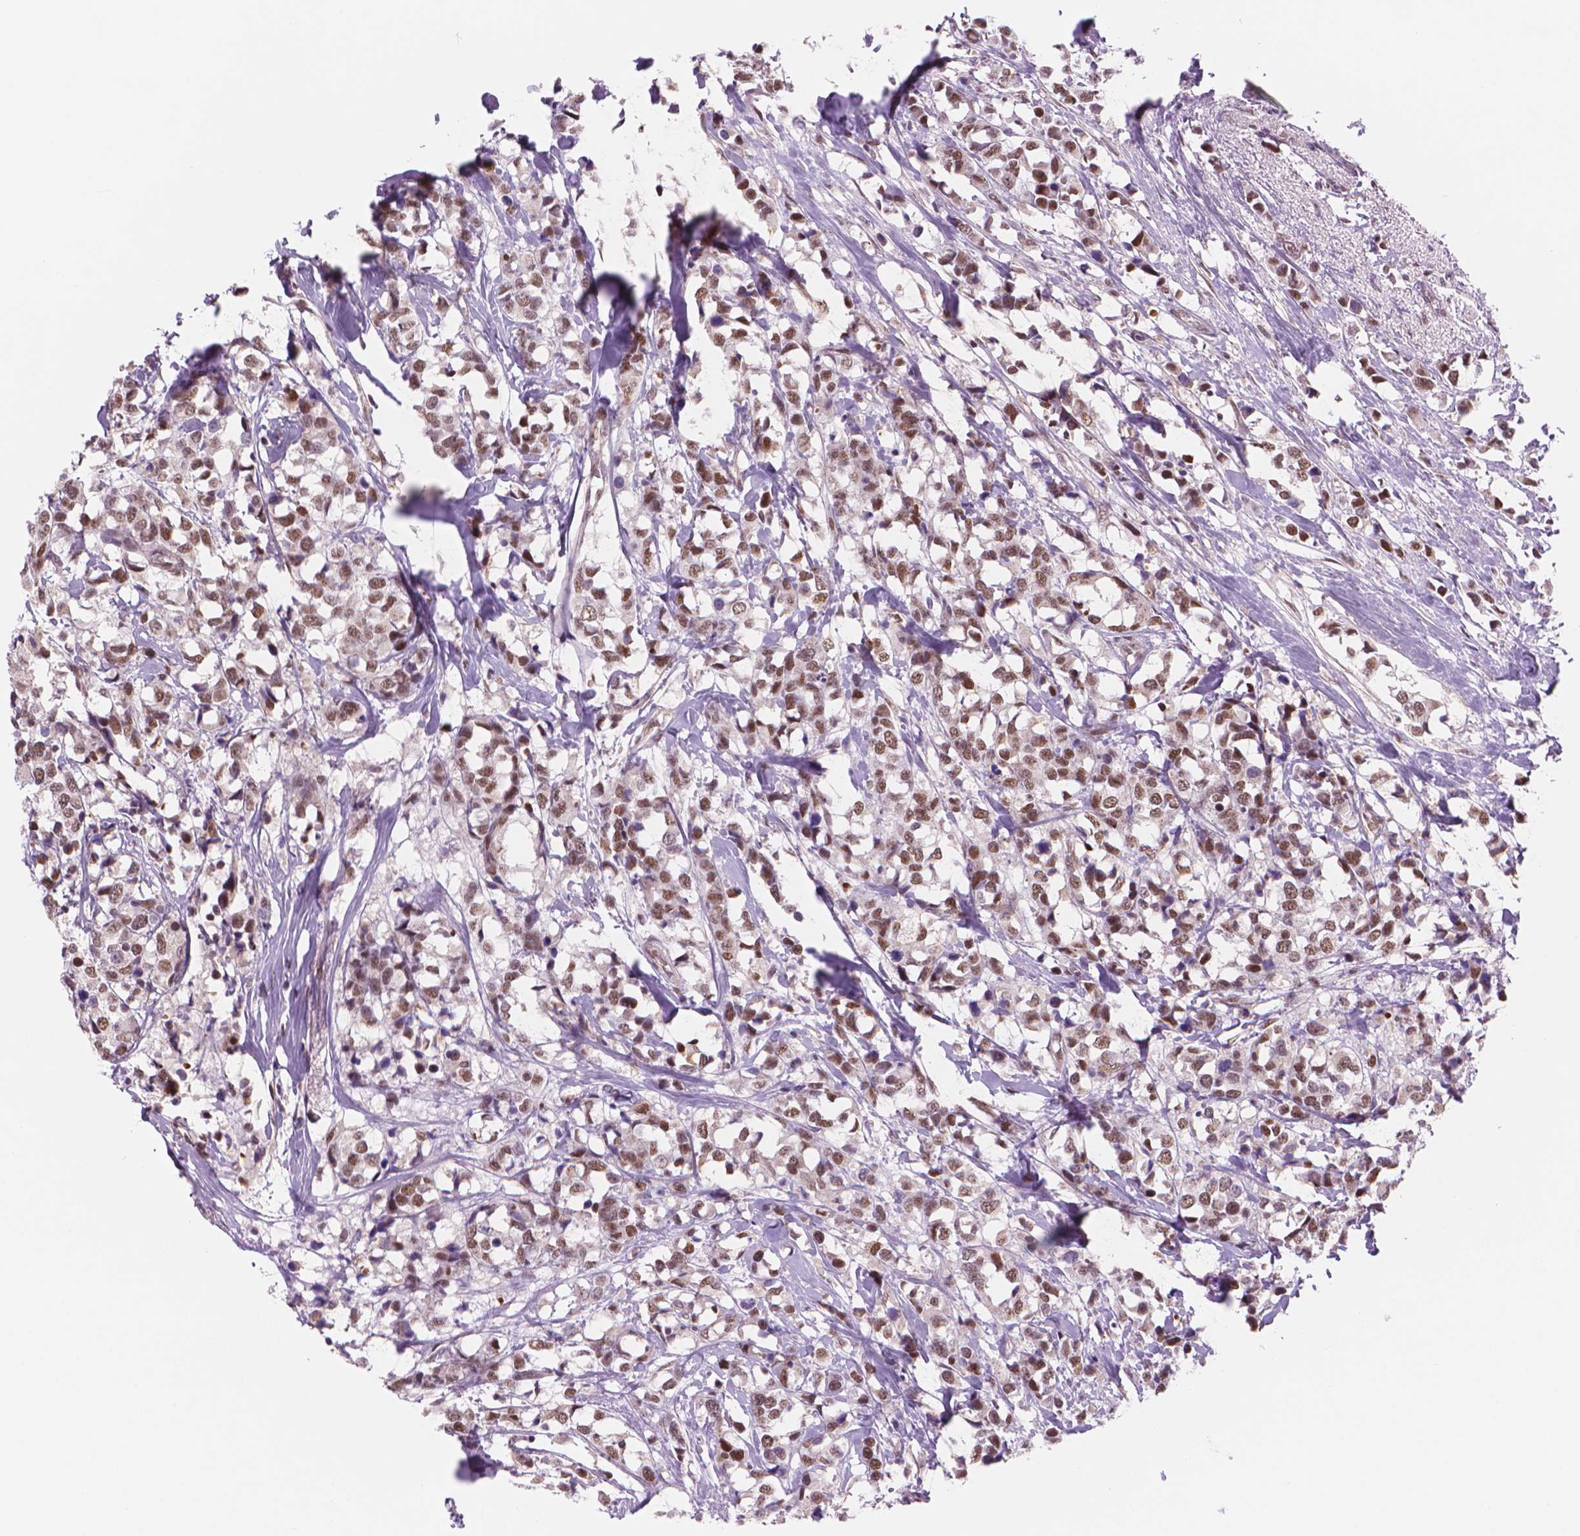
{"staining": {"intensity": "moderate", "quantity": "25%-75%", "location": "nuclear"}, "tissue": "breast cancer", "cell_type": "Tumor cells", "image_type": "cancer", "snomed": [{"axis": "morphology", "description": "Lobular carcinoma"}, {"axis": "topography", "description": "Breast"}], "caption": "Immunohistochemistry micrograph of human breast lobular carcinoma stained for a protein (brown), which exhibits medium levels of moderate nuclear expression in about 25%-75% of tumor cells.", "gene": "POLR3D", "patient": {"sex": "female", "age": 59}}